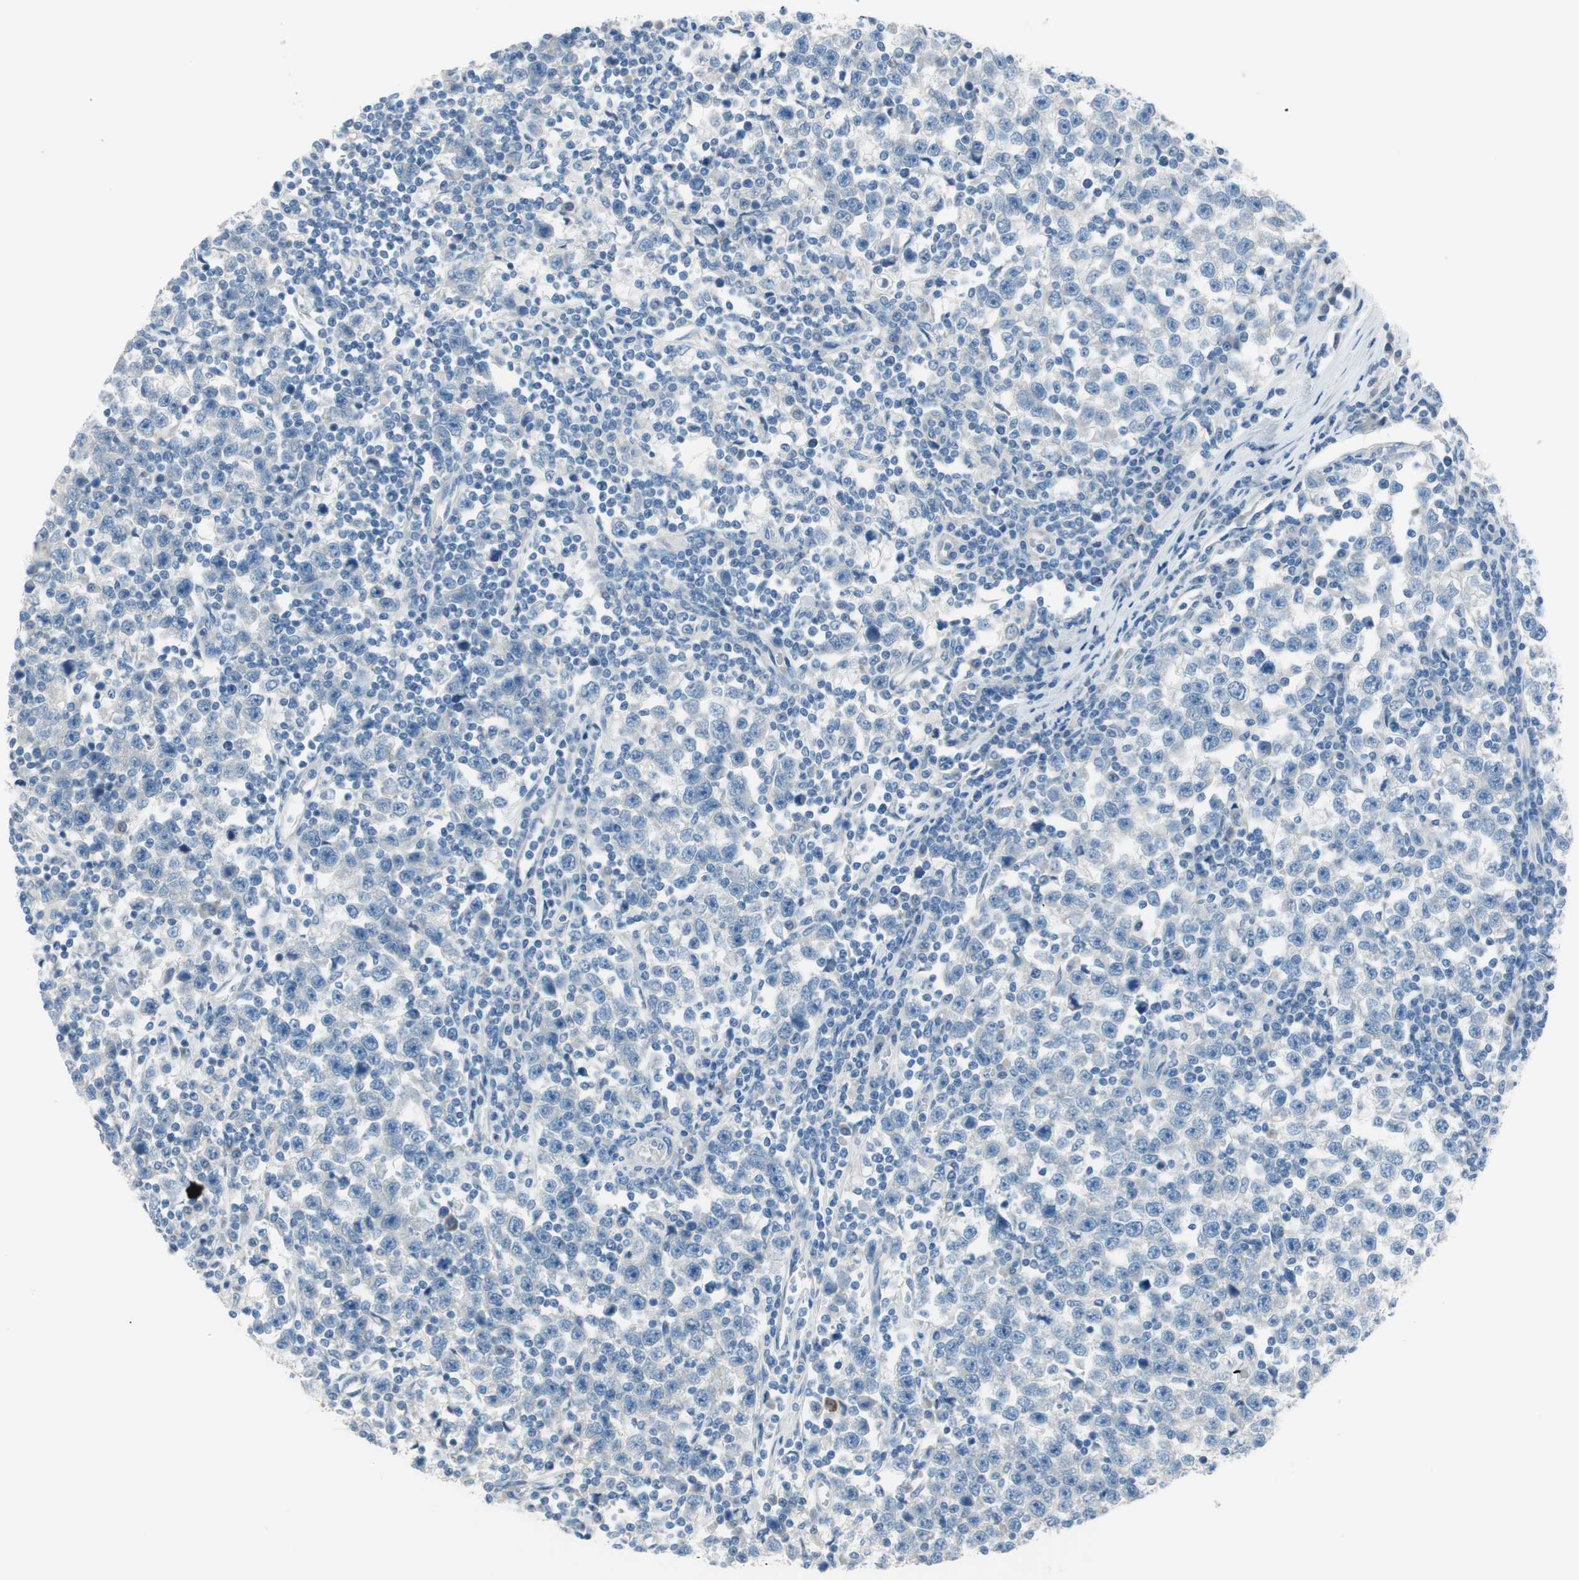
{"staining": {"intensity": "negative", "quantity": "none", "location": "none"}, "tissue": "testis cancer", "cell_type": "Tumor cells", "image_type": "cancer", "snomed": [{"axis": "morphology", "description": "Seminoma, NOS"}, {"axis": "topography", "description": "Testis"}], "caption": "The immunohistochemistry (IHC) image has no significant expression in tumor cells of testis seminoma tissue.", "gene": "PRRG4", "patient": {"sex": "male", "age": 43}}